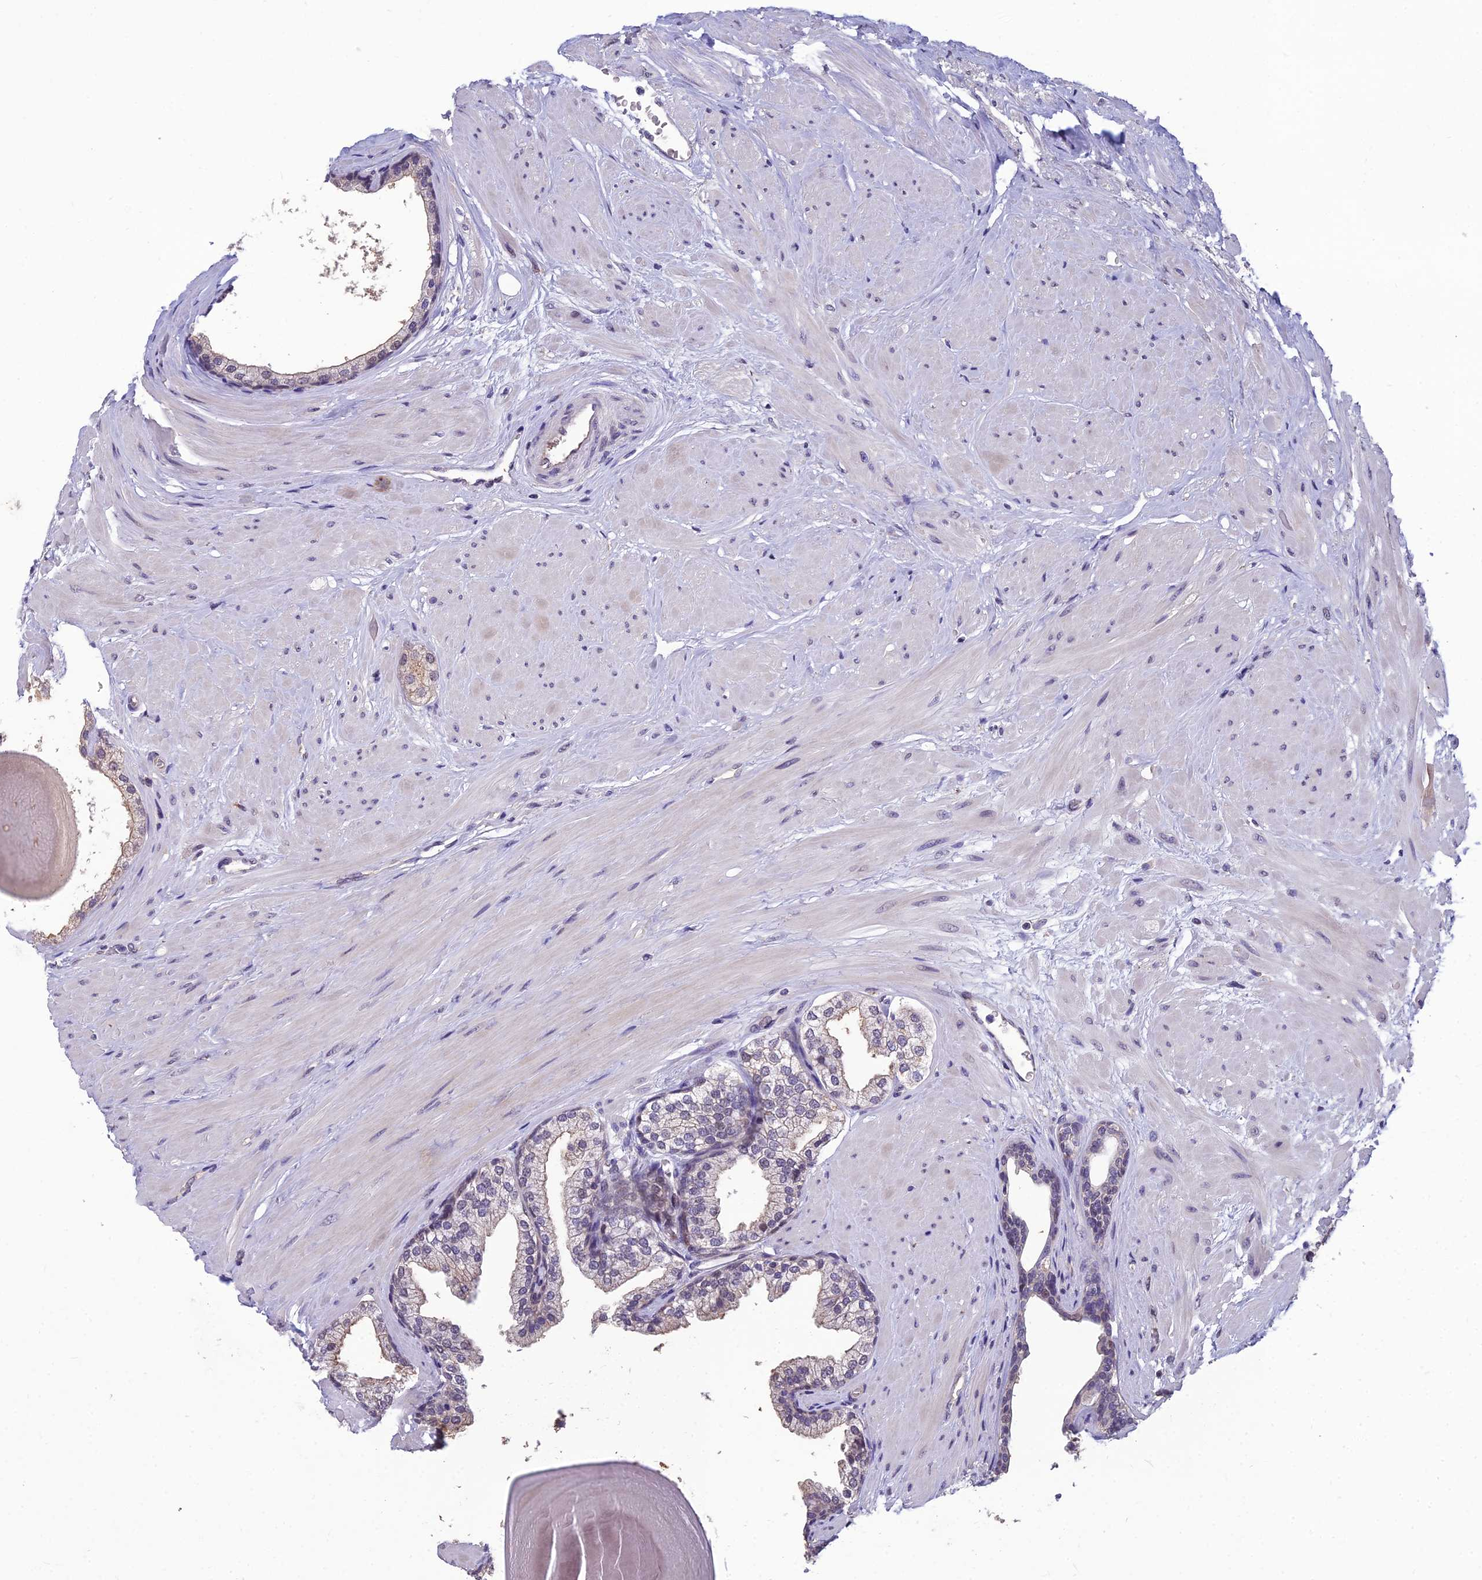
{"staining": {"intensity": "weak", "quantity": "<25%", "location": "cytoplasmic/membranous"}, "tissue": "prostate", "cell_type": "Glandular cells", "image_type": "normal", "snomed": [{"axis": "morphology", "description": "Normal tissue, NOS"}, {"axis": "topography", "description": "Prostate"}], "caption": "Immunohistochemical staining of benign human prostate reveals no significant positivity in glandular cells.", "gene": "GRWD1", "patient": {"sex": "male", "age": 48}}